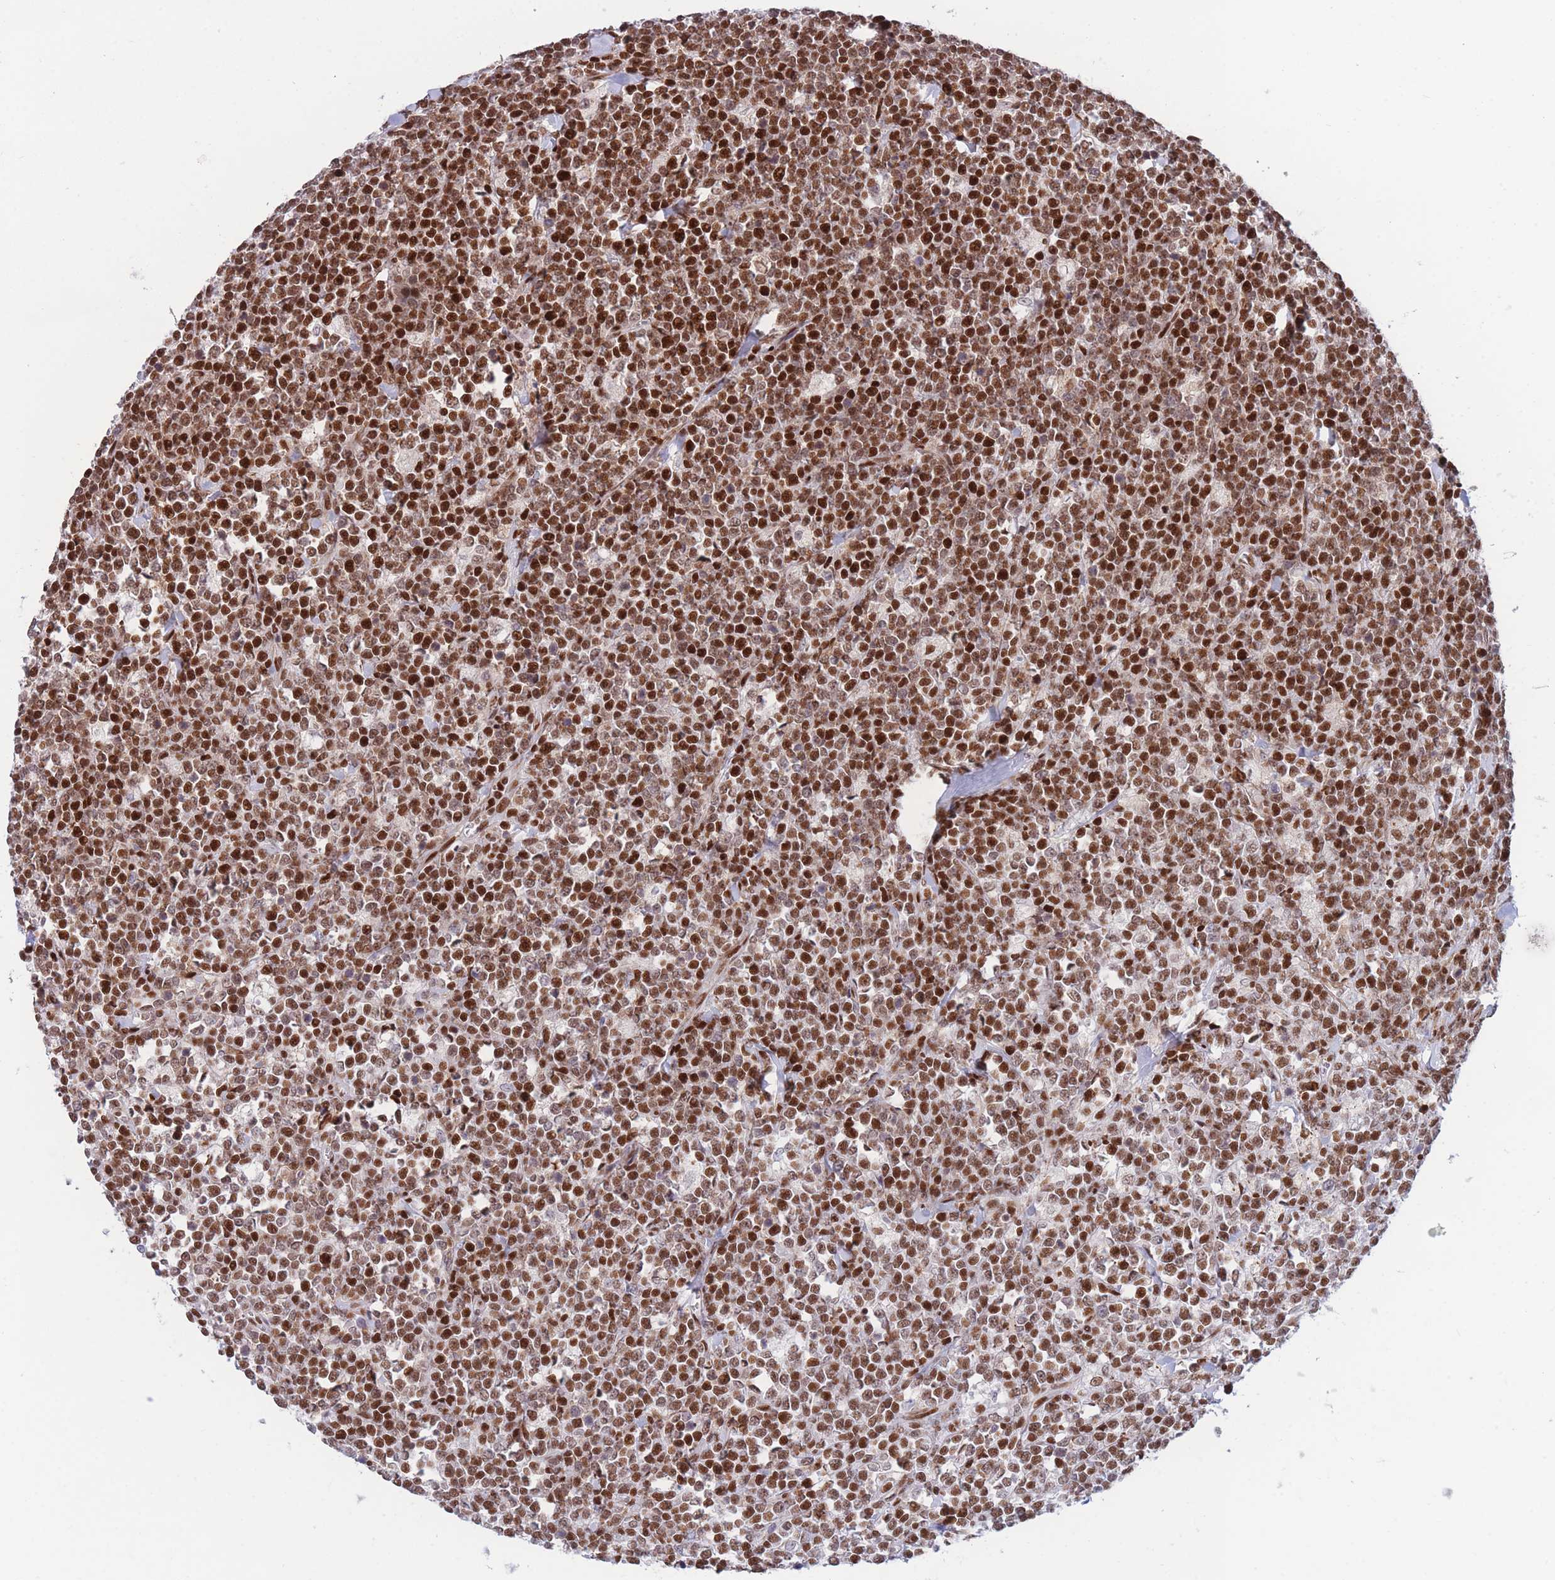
{"staining": {"intensity": "strong", "quantity": ">75%", "location": "nuclear"}, "tissue": "lymphoma", "cell_type": "Tumor cells", "image_type": "cancer", "snomed": [{"axis": "morphology", "description": "Malignant lymphoma, non-Hodgkin's type, High grade"}, {"axis": "topography", "description": "Small intestine"}], "caption": "This micrograph reveals immunohistochemistry staining of high-grade malignant lymphoma, non-Hodgkin's type, with high strong nuclear positivity in about >75% of tumor cells.", "gene": "DNAJC3", "patient": {"sex": "male", "age": 8}}